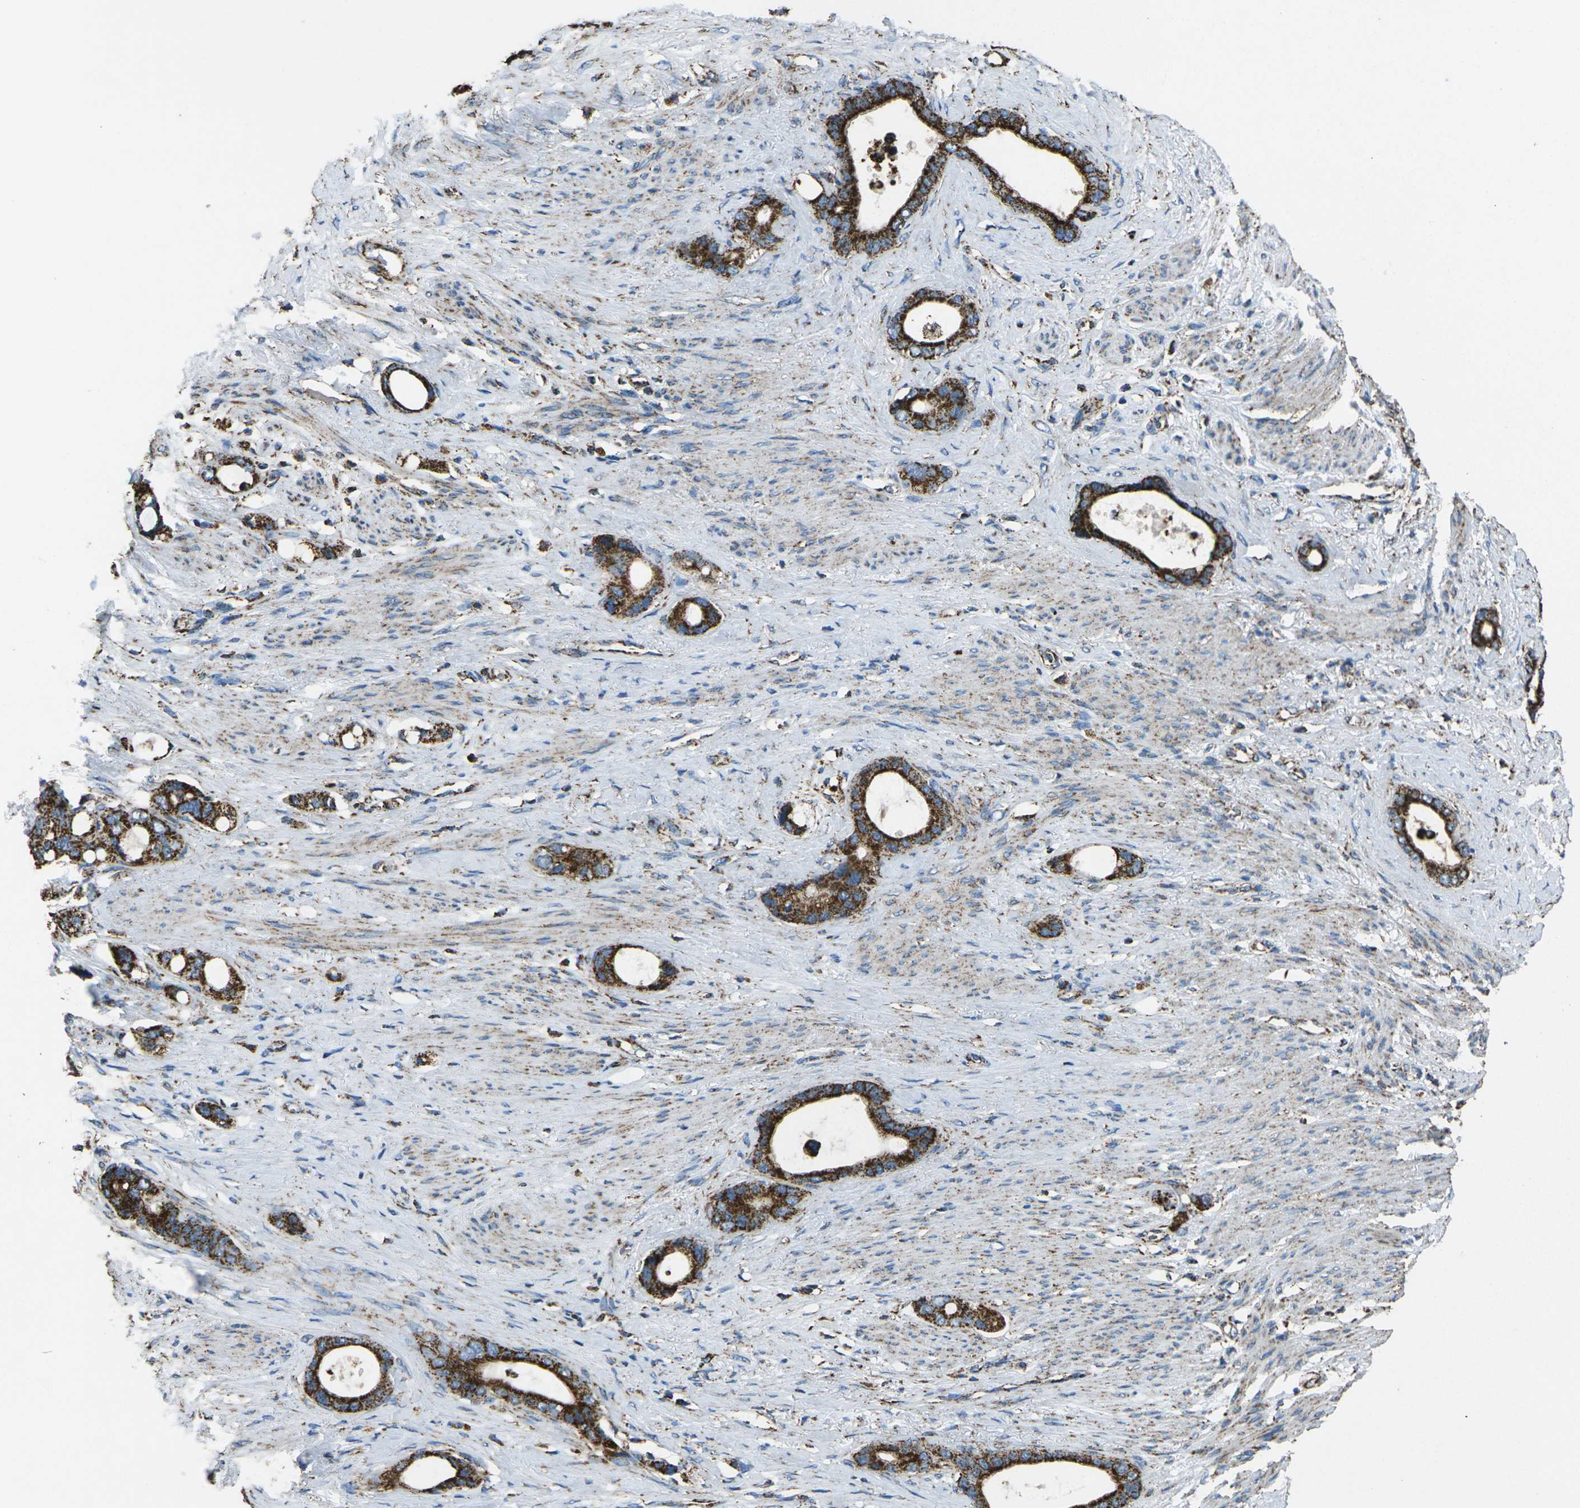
{"staining": {"intensity": "strong", "quantity": ">75%", "location": "cytoplasmic/membranous"}, "tissue": "stomach cancer", "cell_type": "Tumor cells", "image_type": "cancer", "snomed": [{"axis": "morphology", "description": "Adenocarcinoma, NOS"}, {"axis": "topography", "description": "Stomach"}], "caption": "Immunohistochemical staining of adenocarcinoma (stomach) displays high levels of strong cytoplasmic/membranous protein staining in about >75% of tumor cells.", "gene": "KLHL5", "patient": {"sex": "female", "age": 75}}